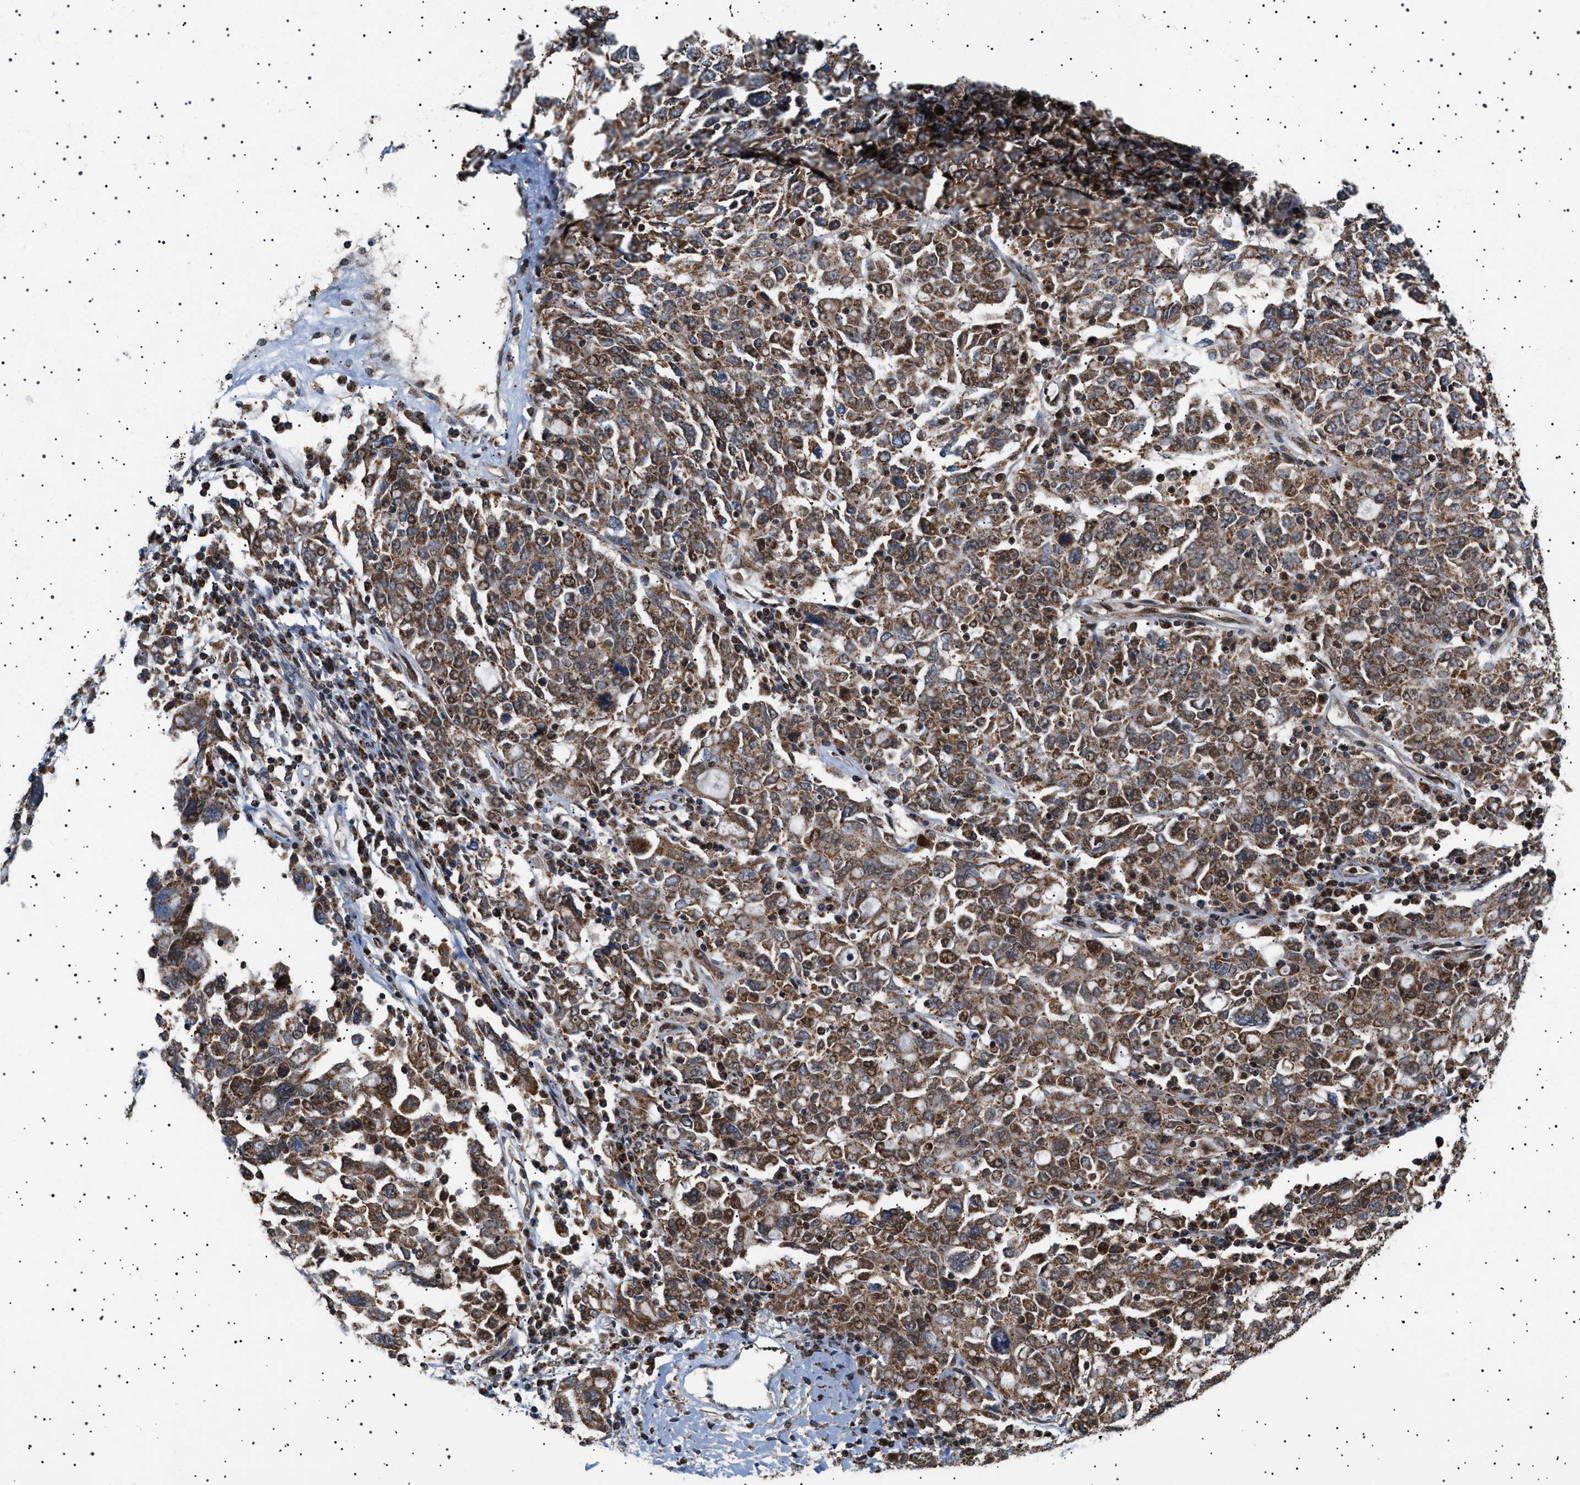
{"staining": {"intensity": "moderate", "quantity": ">75%", "location": "cytoplasmic/membranous,nuclear"}, "tissue": "ovarian cancer", "cell_type": "Tumor cells", "image_type": "cancer", "snomed": [{"axis": "morphology", "description": "Carcinoma, endometroid"}, {"axis": "topography", "description": "Ovary"}], "caption": "A high-resolution image shows IHC staining of ovarian endometroid carcinoma, which shows moderate cytoplasmic/membranous and nuclear staining in approximately >75% of tumor cells.", "gene": "MELK", "patient": {"sex": "female", "age": 62}}